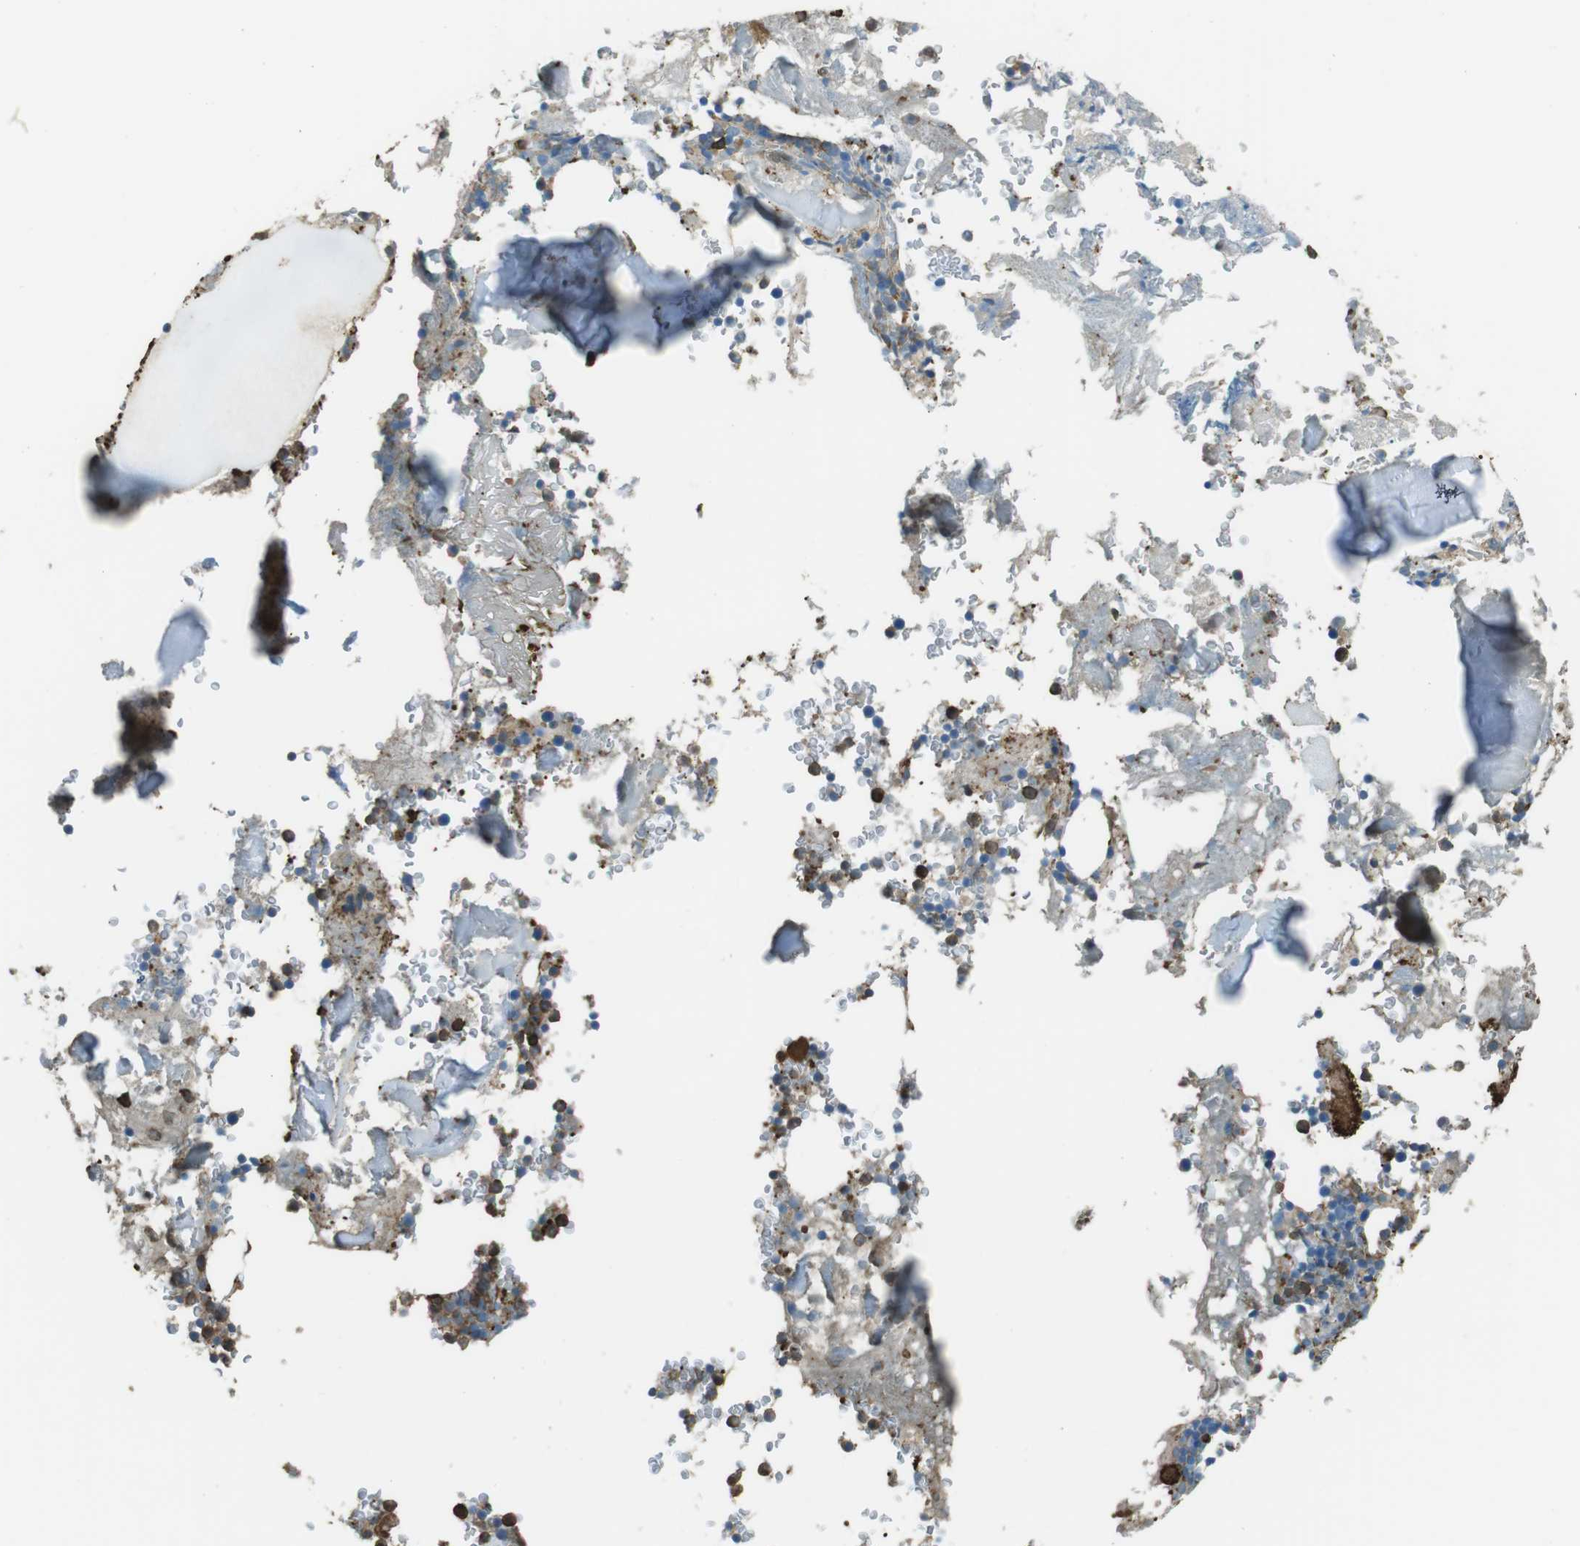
{"staining": {"intensity": "moderate", "quantity": "25%-75%", "location": "cytoplasmic/membranous"}, "tissue": "bone marrow", "cell_type": "Hematopoietic cells", "image_type": "normal", "snomed": [{"axis": "morphology", "description": "Normal tissue, NOS"}, {"axis": "topography", "description": "Bone marrow"}], "caption": "A brown stain labels moderate cytoplasmic/membranous staining of a protein in hematopoietic cells of normal bone marrow.", "gene": "SFT2D1", "patient": {"sex": "male"}}